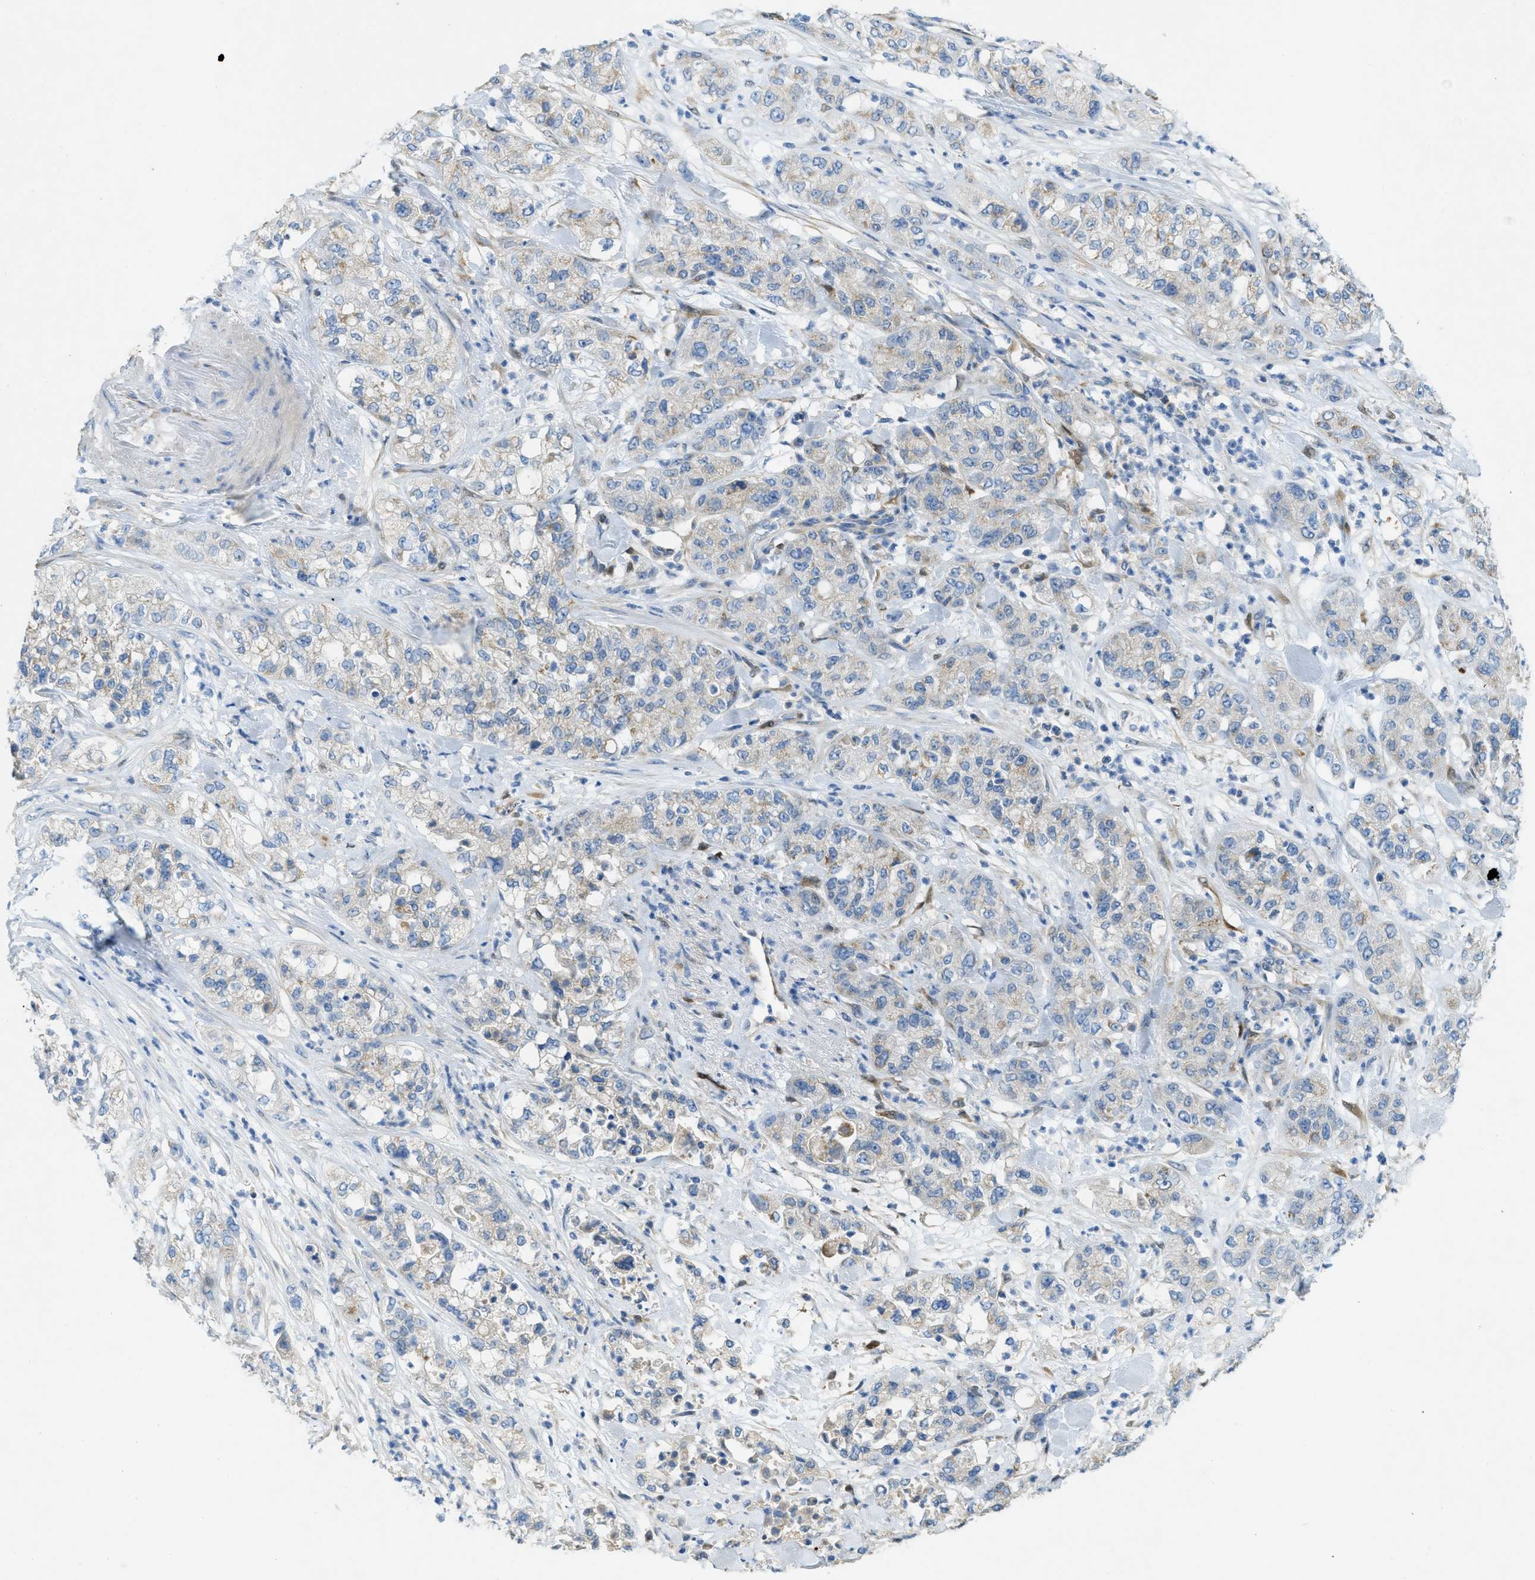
{"staining": {"intensity": "weak", "quantity": "<25%", "location": "cytoplasmic/membranous"}, "tissue": "pancreatic cancer", "cell_type": "Tumor cells", "image_type": "cancer", "snomed": [{"axis": "morphology", "description": "Adenocarcinoma, NOS"}, {"axis": "topography", "description": "Pancreas"}], "caption": "Tumor cells are negative for protein expression in human pancreatic adenocarcinoma.", "gene": "CYGB", "patient": {"sex": "female", "age": 78}}